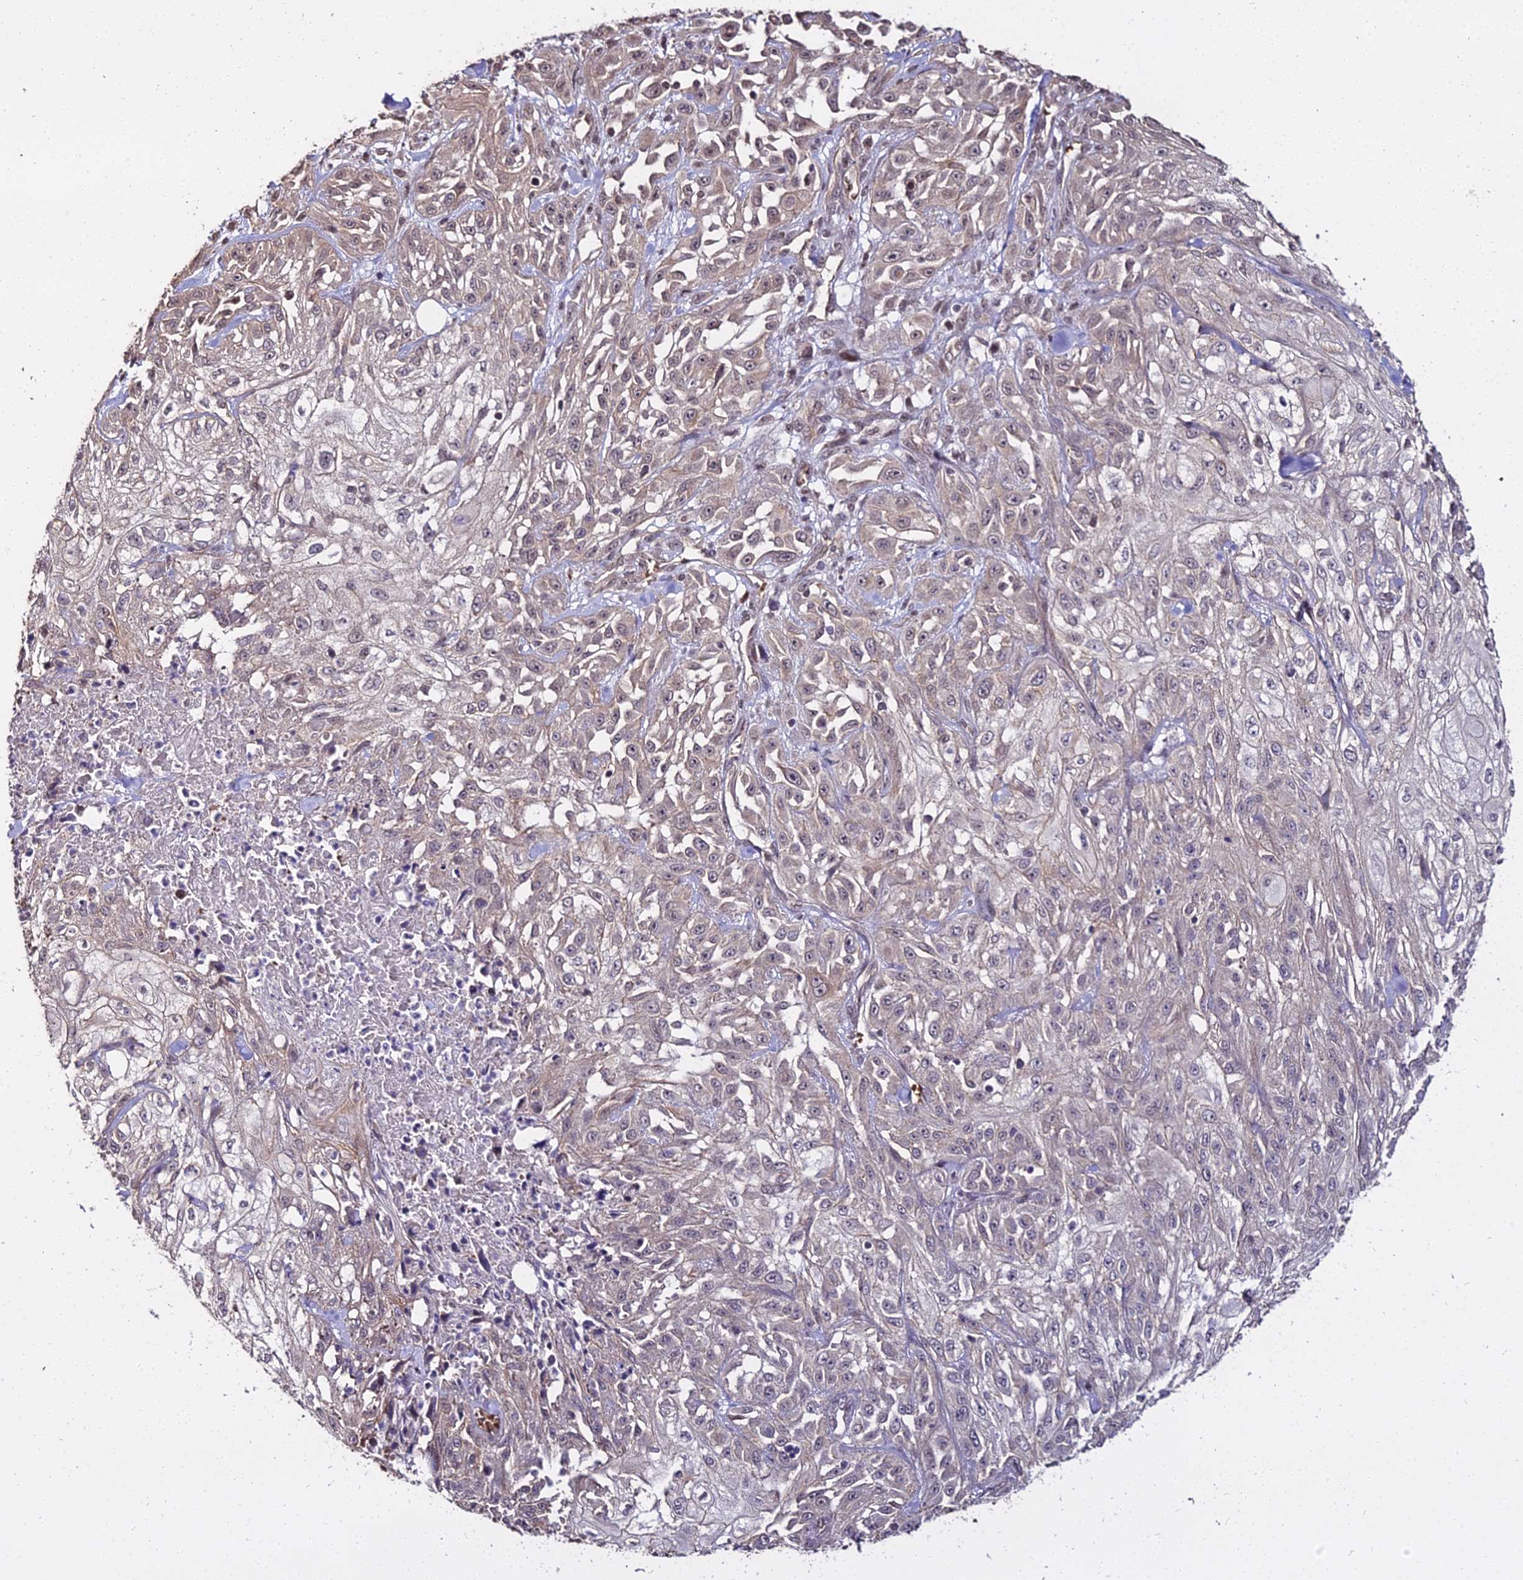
{"staining": {"intensity": "weak", "quantity": "<25%", "location": "cytoplasmic/membranous"}, "tissue": "skin cancer", "cell_type": "Tumor cells", "image_type": "cancer", "snomed": [{"axis": "morphology", "description": "Squamous cell carcinoma, NOS"}, {"axis": "morphology", "description": "Squamous cell carcinoma, metastatic, NOS"}, {"axis": "topography", "description": "Skin"}, {"axis": "topography", "description": "Lymph node"}], "caption": "Skin squamous cell carcinoma stained for a protein using immunohistochemistry (IHC) reveals no staining tumor cells.", "gene": "ZDBF2", "patient": {"sex": "male", "age": 75}}